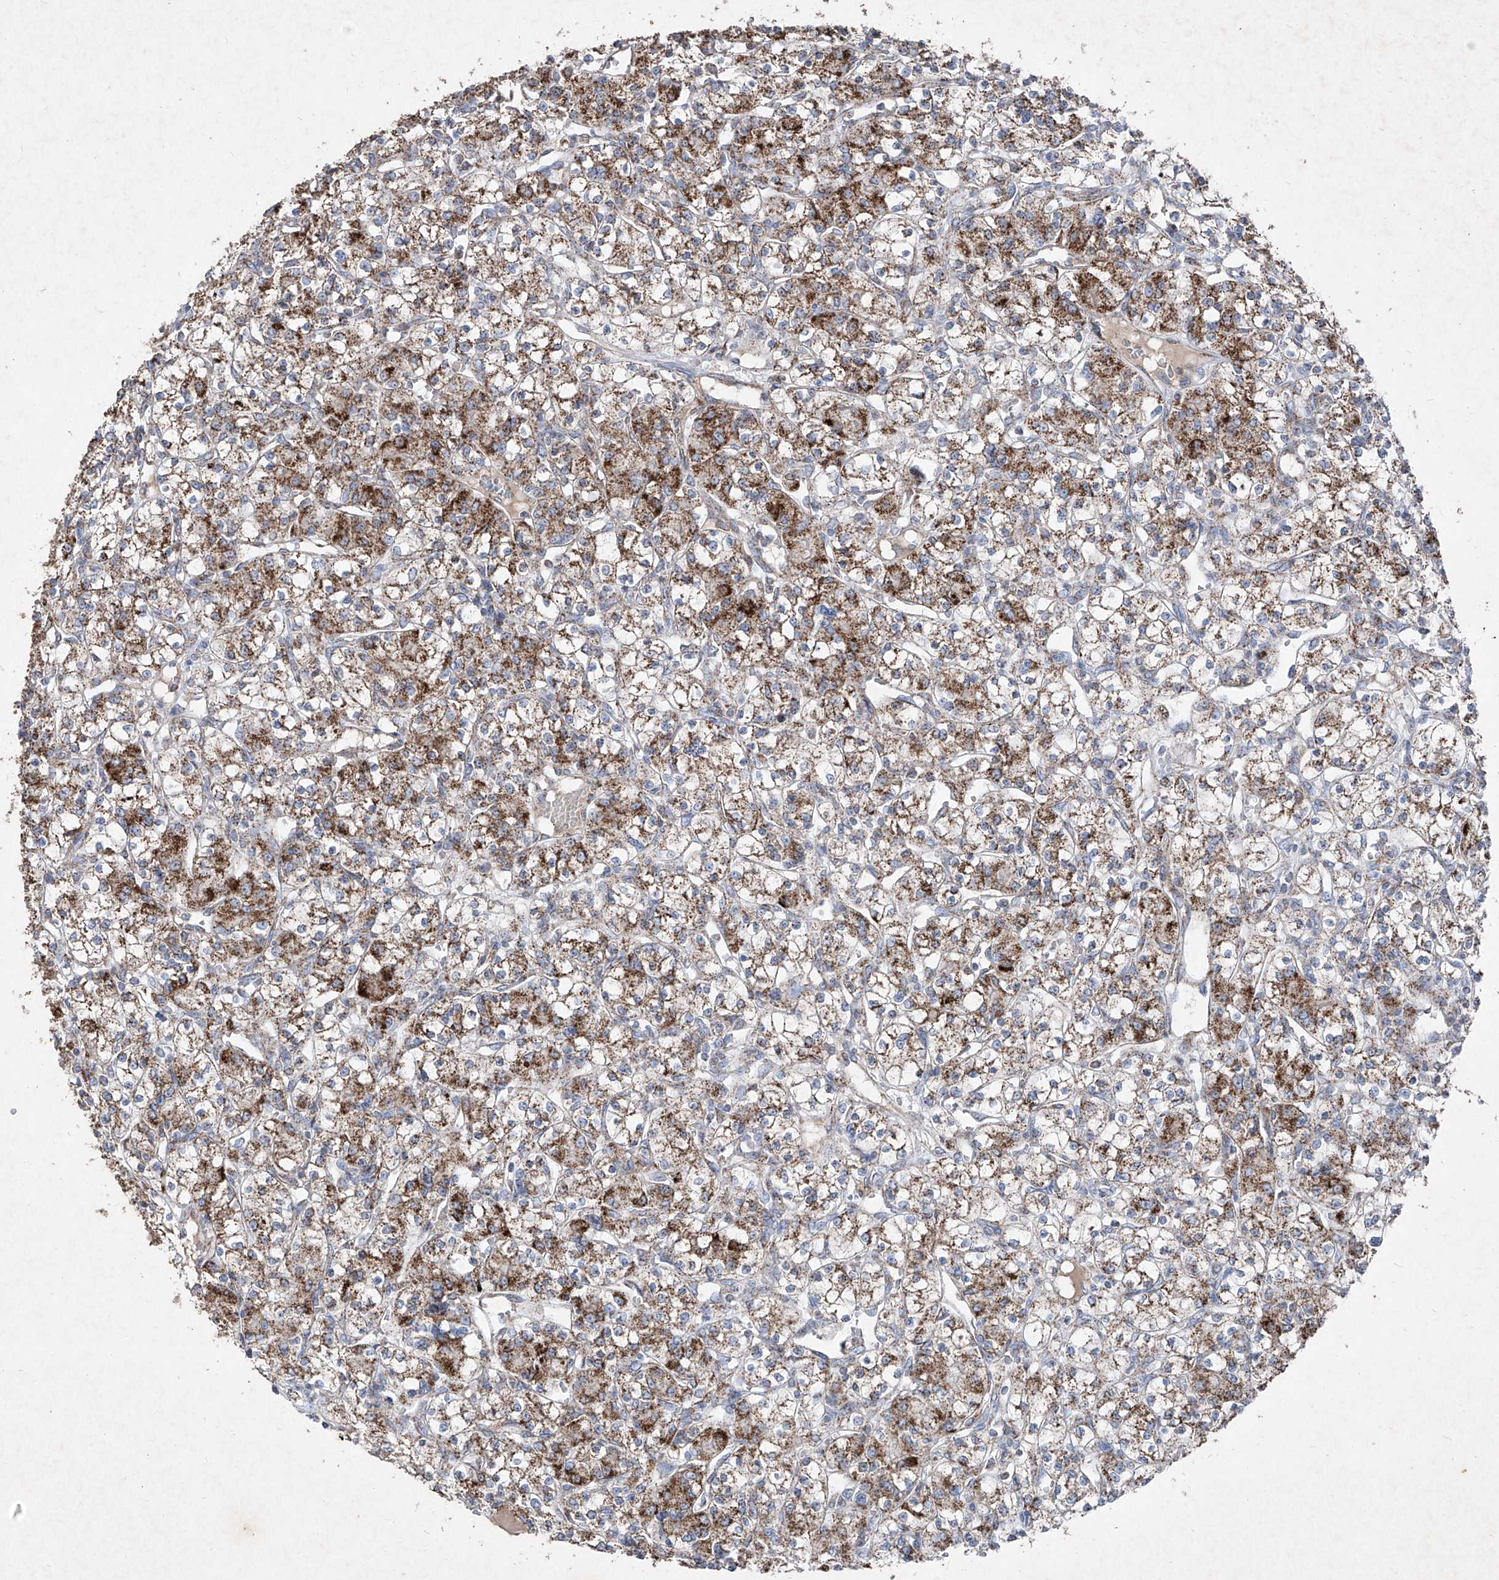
{"staining": {"intensity": "moderate", "quantity": ">75%", "location": "cytoplasmic/membranous"}, "tissue": "renal cancer", "cell_type": "Tumor cells", "image_type": "cancer", "snomed": [{"axis": "morphology", "description": "Adenocarcinoma, NOS"}, {"axis": "topography", "description": "Kidney"}], "caption": "Renal cancer (adenocarcinoma) stained with a protein marker shows moderate staining in tumor cells.", "gene": "ABCD3", "patient": {"sex": "female", "age": 59}}